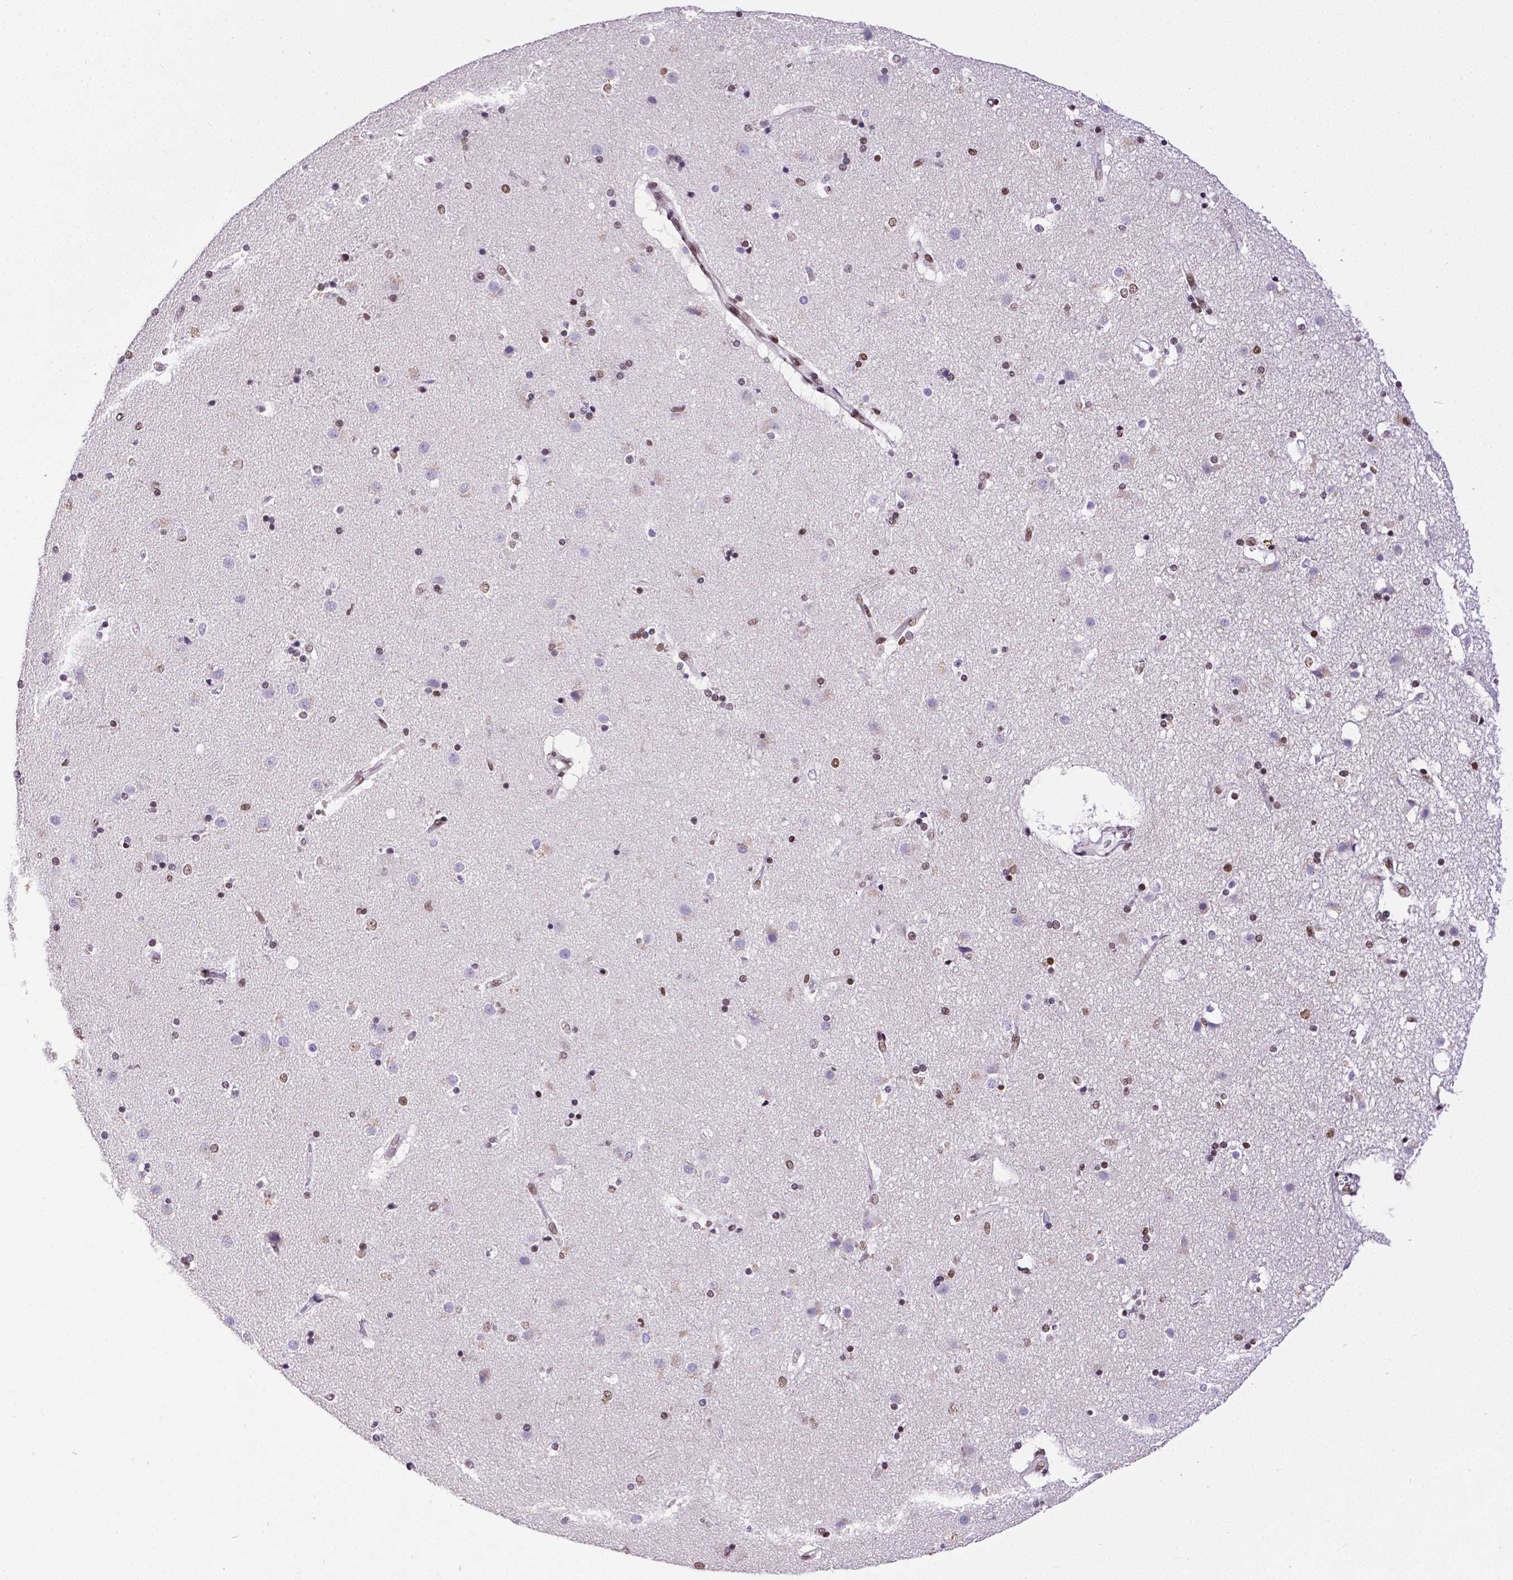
{"staining": {"intensity": "moderate", "quantity": "<25%", "location": "nuclear"}, "tissue": "caudate", "cell_type": "Glial cells", "image_type": "normal", "snomed": [{"axis": "morphology", "description": "Normal tissue, NOS"}, {"axis": "topography", "description": "Lateral ventricle wall"}], "caption": "A histopathology image of caudate stained for a protein reveals moderate nuclear brown staining in glial cells. The protein is shown in brown color, while the nuclei are stained blue.", "gene": "REST", "patient": {"sex": "female", "age": 71}}